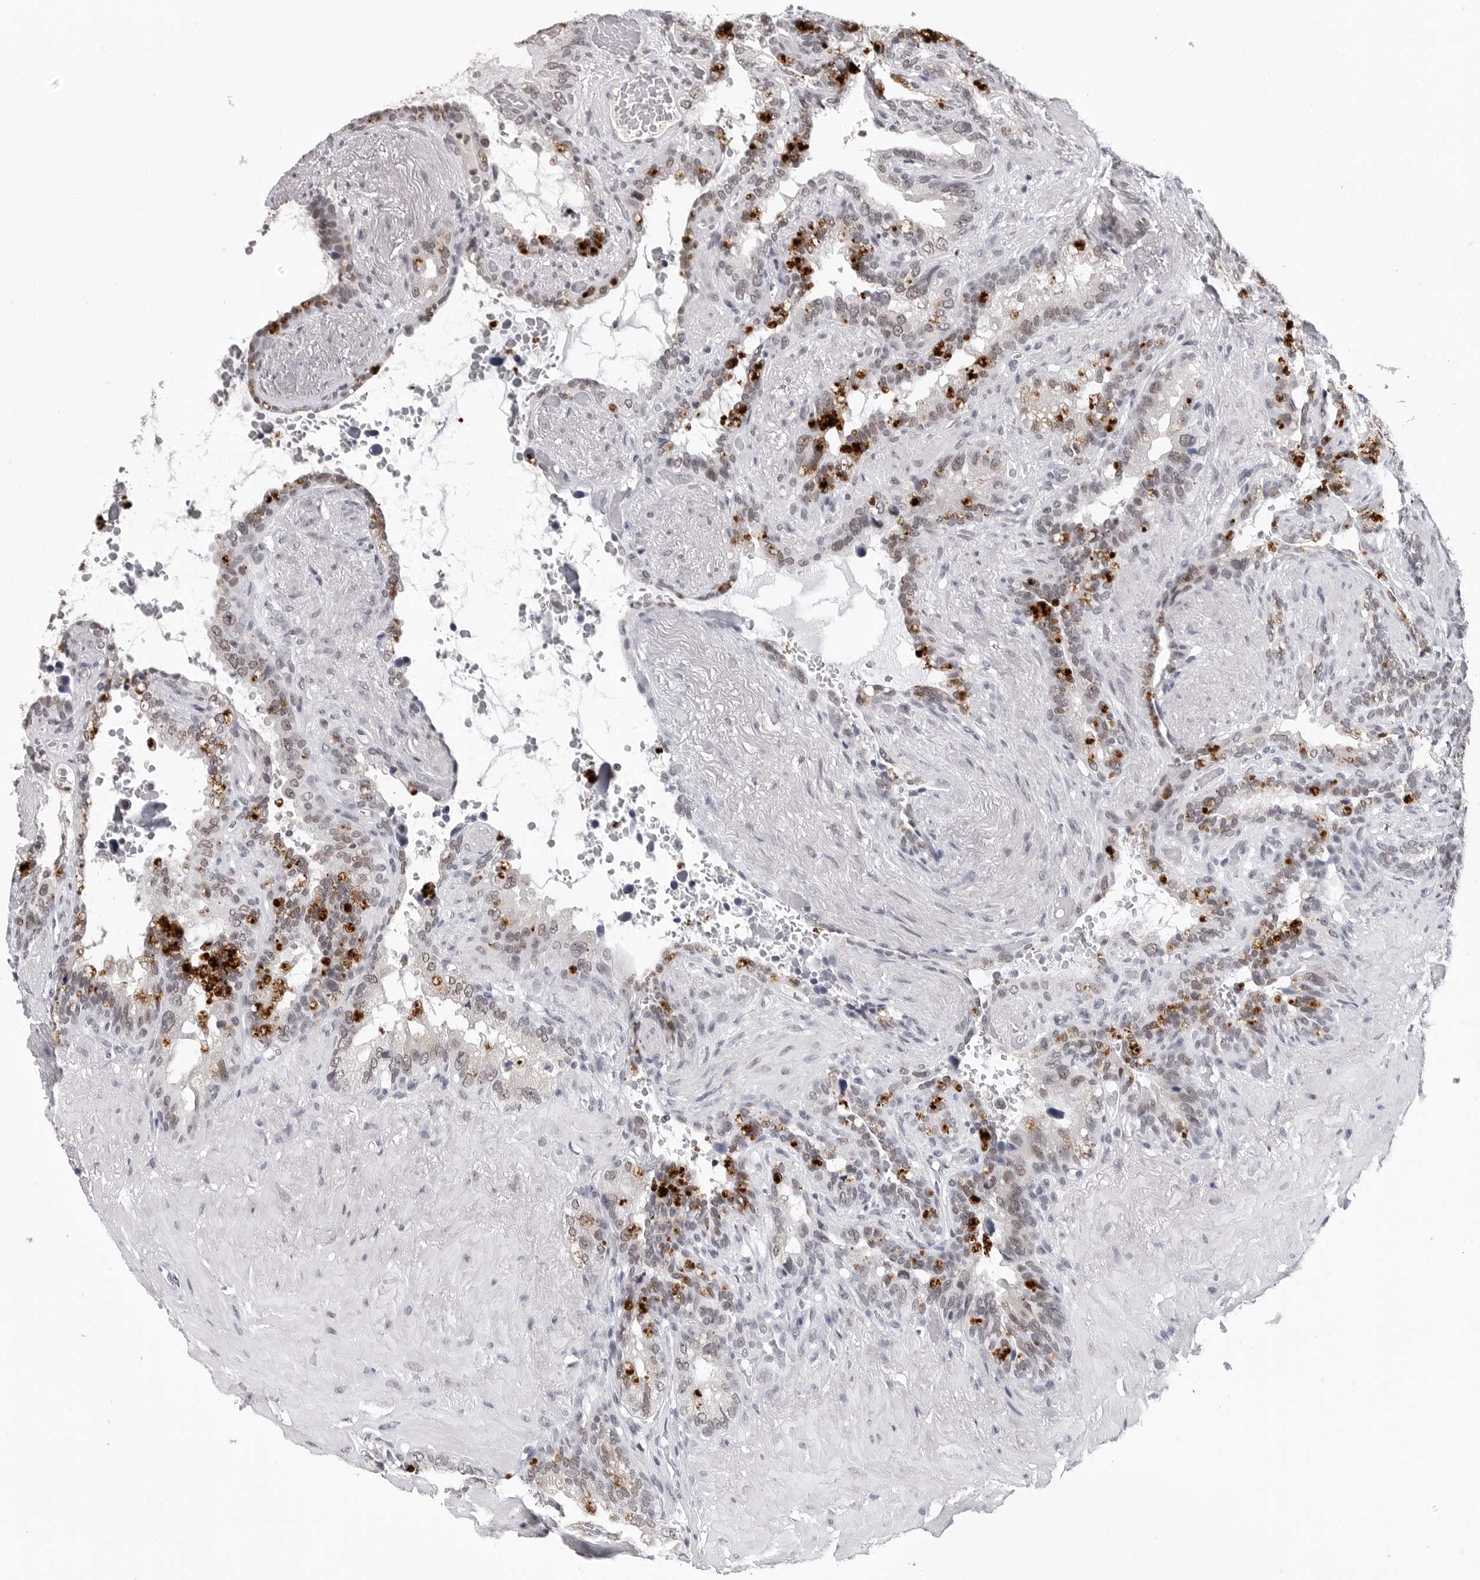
{"staining": {"intensity": "weak", "quantity": "<25%", "location": "nuclear"}, "tissue": "seminal vesicle", "cell_type": "Glandular cells", "image_type": "normal", "snomed": [{"axis": "morphology", "description": "Normal tissue, NOS"}, {"axis": "topography", "description": "Seminal veicle"}], "caption": "An image of human seminal vesicle is negative for staining in glandular cells. (DAB (3,3'-diaminobenzidine) immunohistochemistry (IHC), high magnification).", "gene": "SF3B4", "patient": {"sex": "male", "age": 80}}